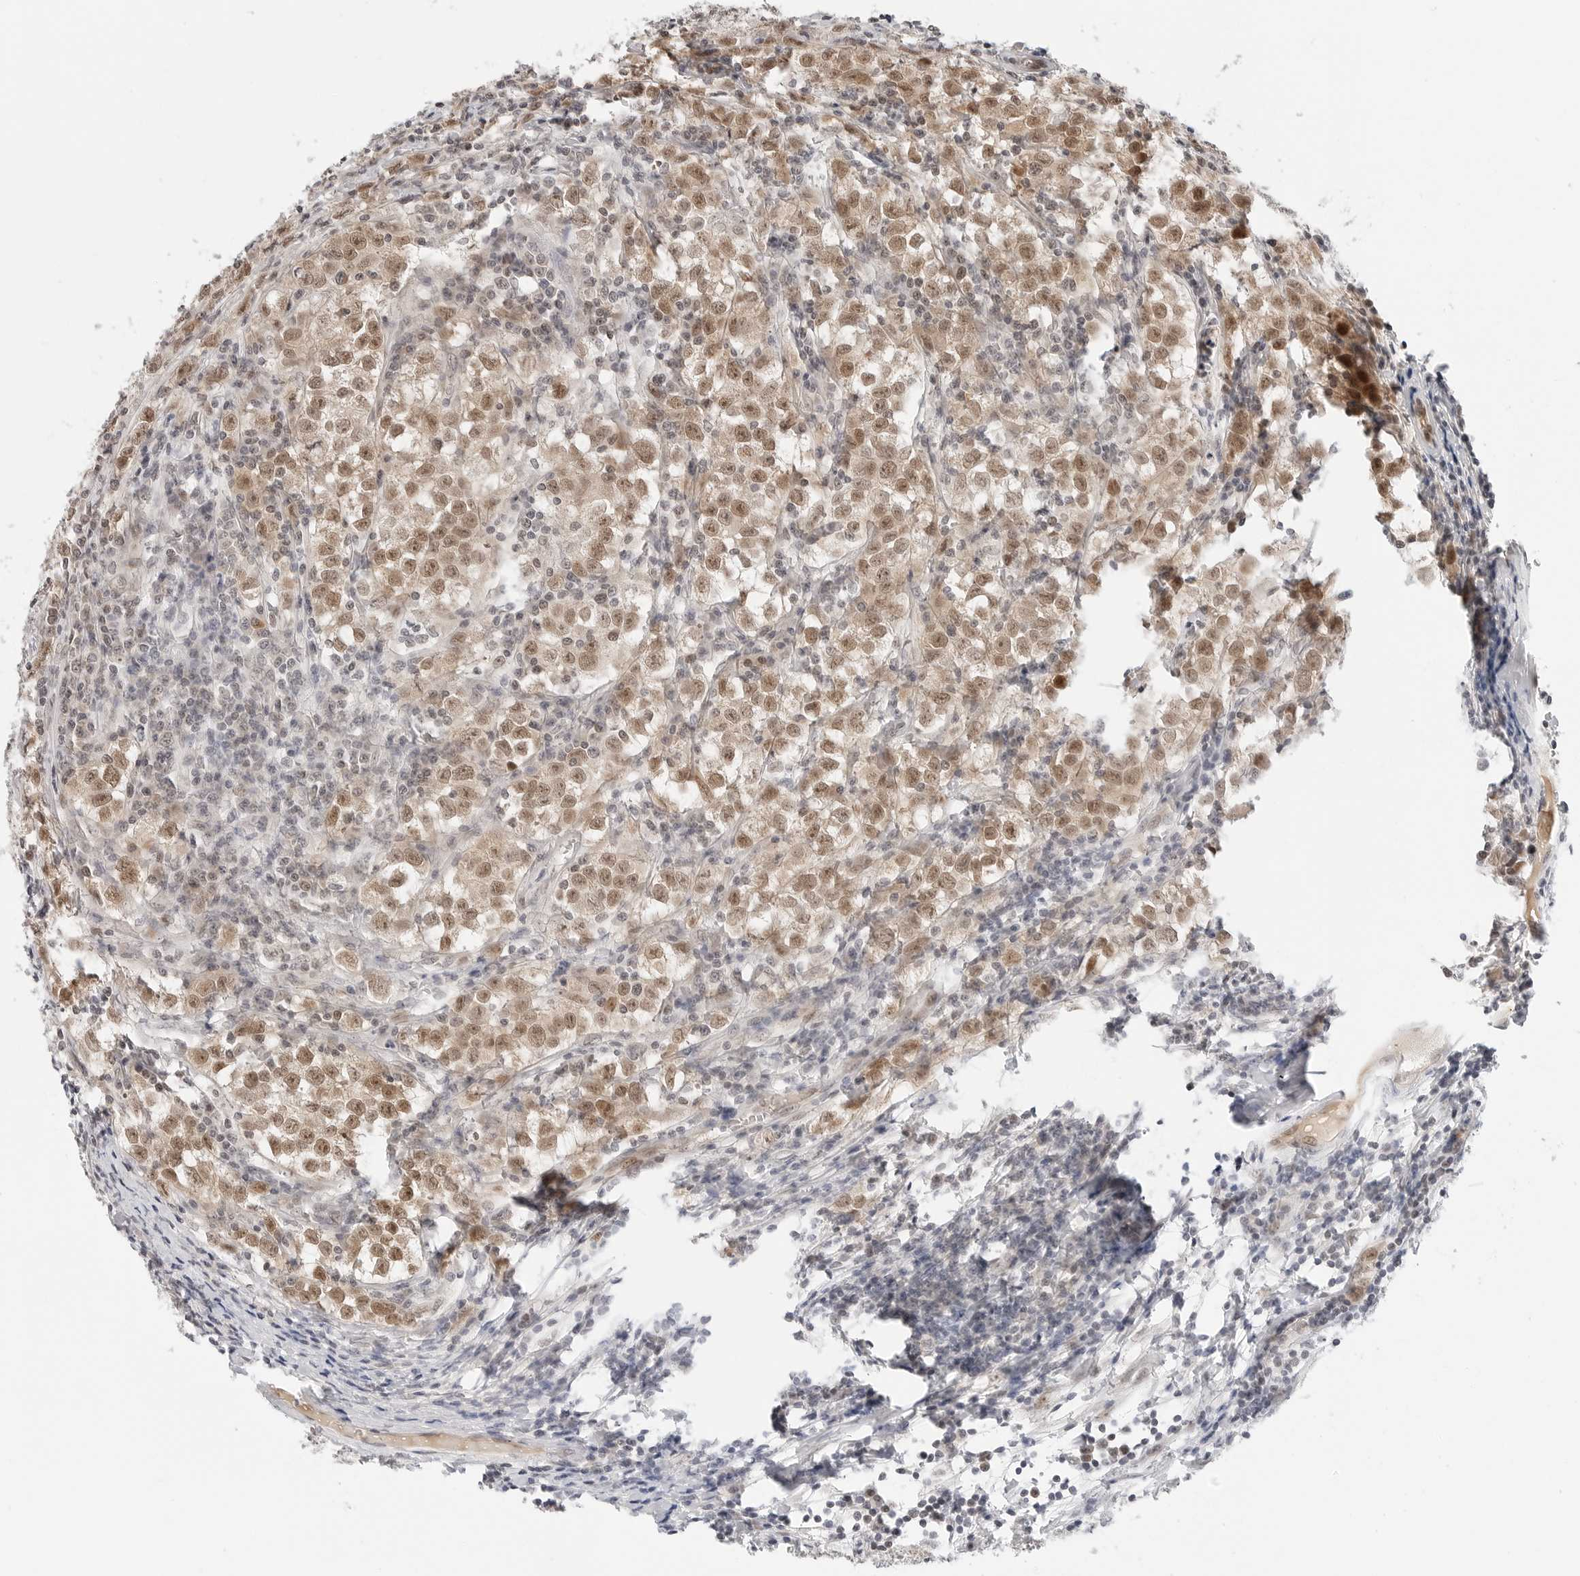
{"staining": {"intensity": "moderate", "quantity": ">75%", "location": "cytoplasmic/membranous,nuclear"}, "tissue": "testis cancer", "cell_type": "Tumor cells", "image_type": "cancer", "snomed": [{"axis": "morphology", "description": "Seminoma, NOS"}, {"axis": "morphology", "description": "Carcinoma, Embryonal, NOS"}, {"axis": "topography", "description": "Testis"}], "caption": "Testis embryonal carcinoma stained with a brown dye shows moderate cytoplasmic/membranous and nuclear positive positivity in about >75% of tumor cells.", "gene": "TSEN2", "patient": {"sex": "male", "age": 43}}